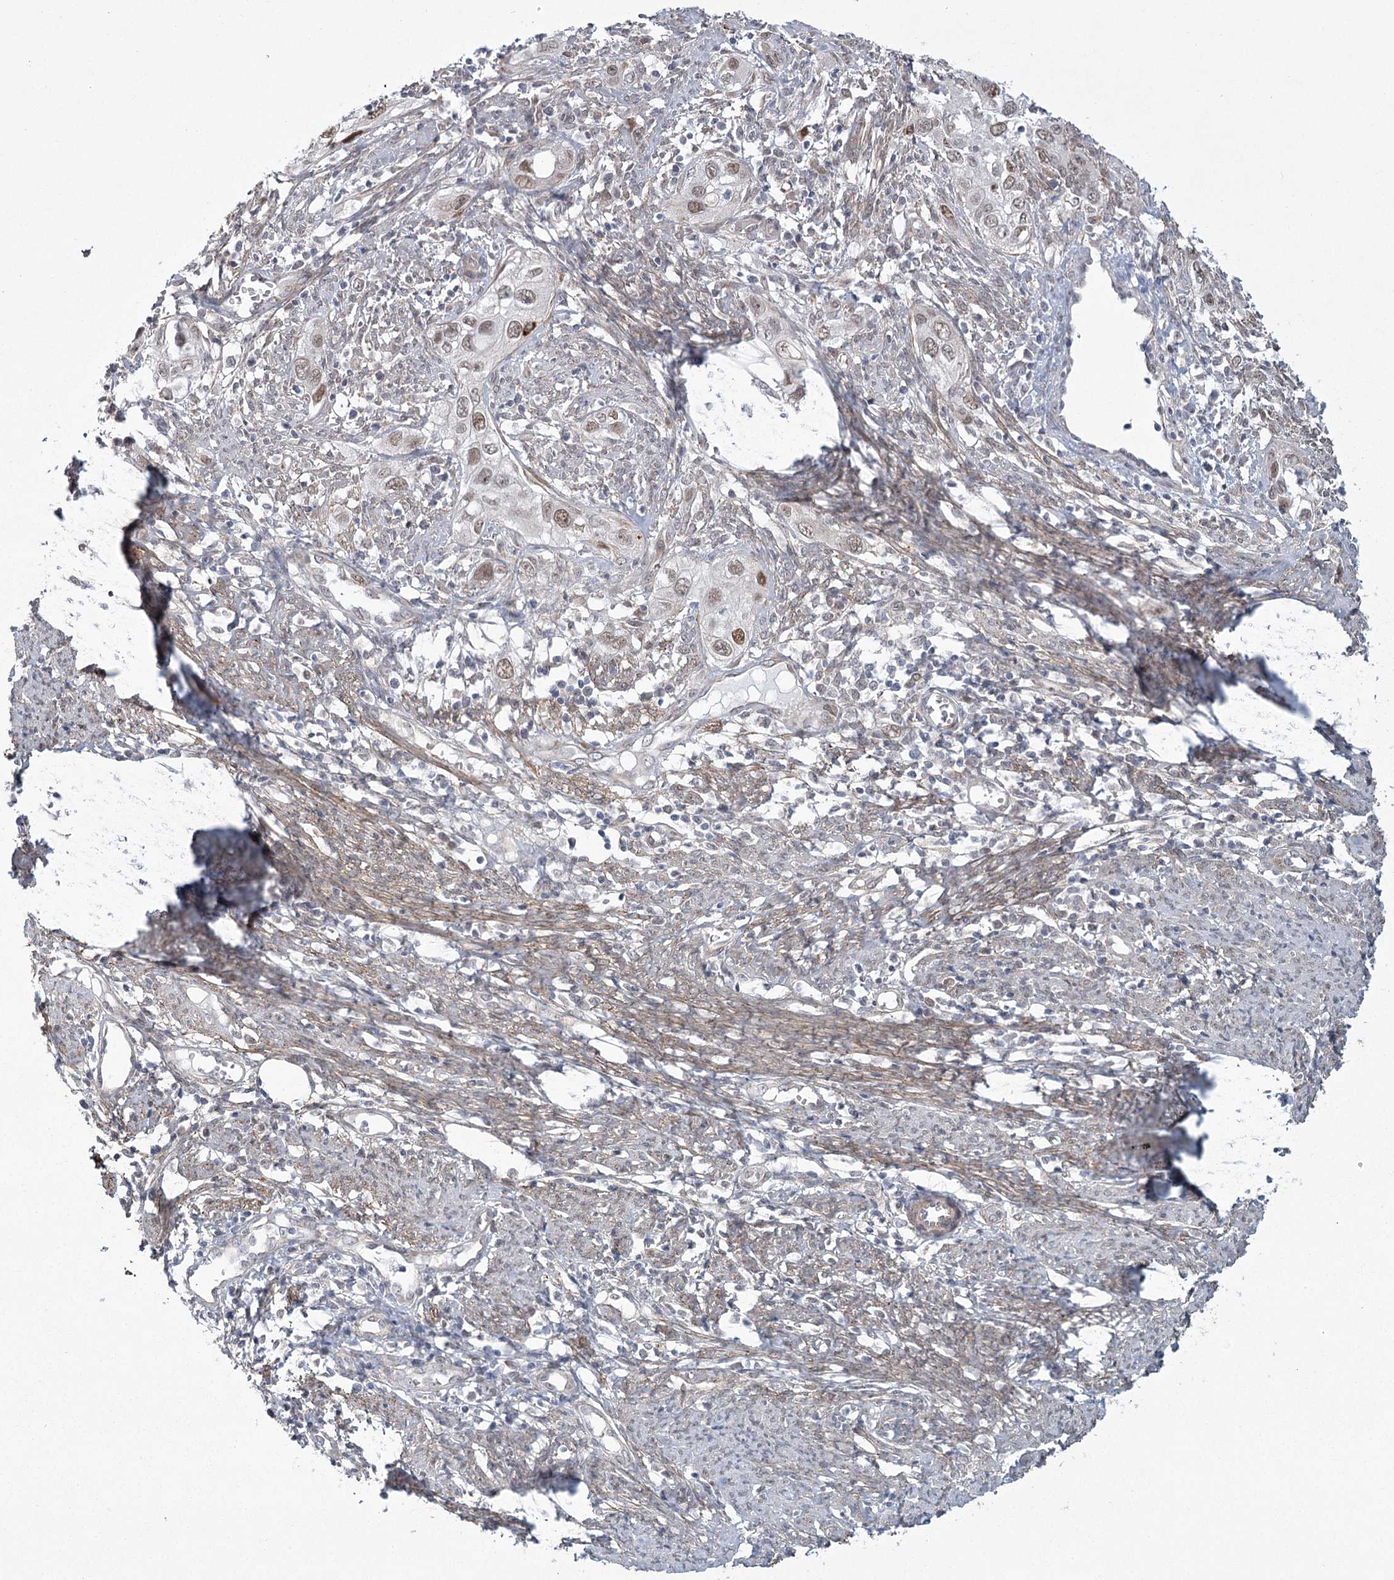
{"staining": {"intensity": "moderate", "quantity": "<25%", "location": "nuclear"}, "tissue": "cervical cancer", "cell_type": "Tumor cells", "image_type": "cancer", "snomed": [{"axis": "morphology", "description": "Squamous cell carcinoma, NOS"}, {"axis": "topography", "description": "Cervix"}], "caption": "About <25% of tumor cells in cervical cancer display moderate nuclear protein expression as visualized by brown immunohistochemical staining.", "gene": "MED28", "patient": {"sex": "female", "age": 34}}